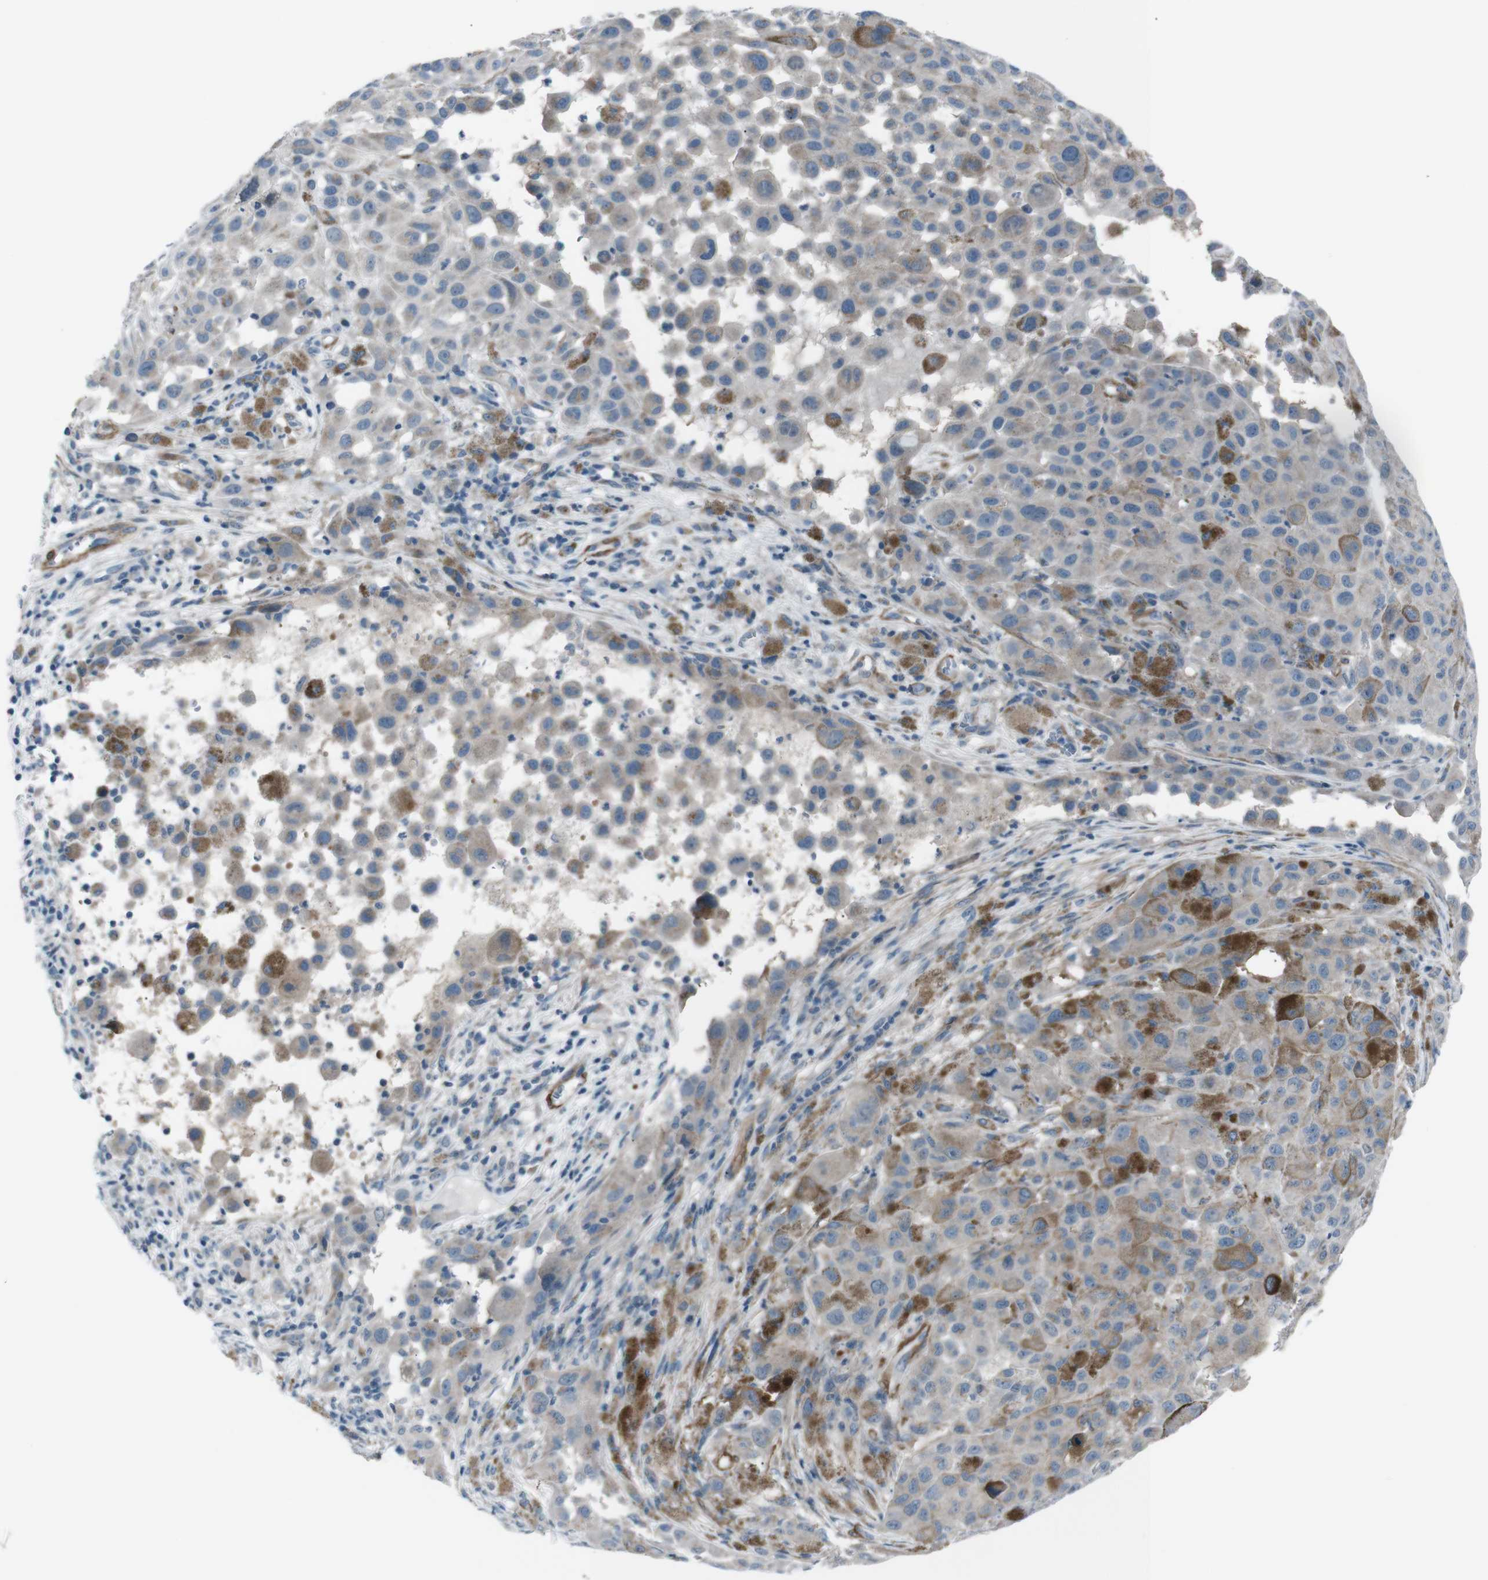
{"staining": {"intensity": "negative", "quantity": "none", "location": "none"}, "tissue": "melanoma", "cell_type": "Tumor cells", "image_type": "cancer", "snomed": [{"axis": "morphology", "description": "Malignant melanoma, NOS"}, {"axis": "topography", "description": "Skin"}], "caption": "The photomicrograph displays no significant staining in tumor cells of malignant melanoma.", "gene": "PDLIM5", "patient": {"sex": "male", "age": 96}}